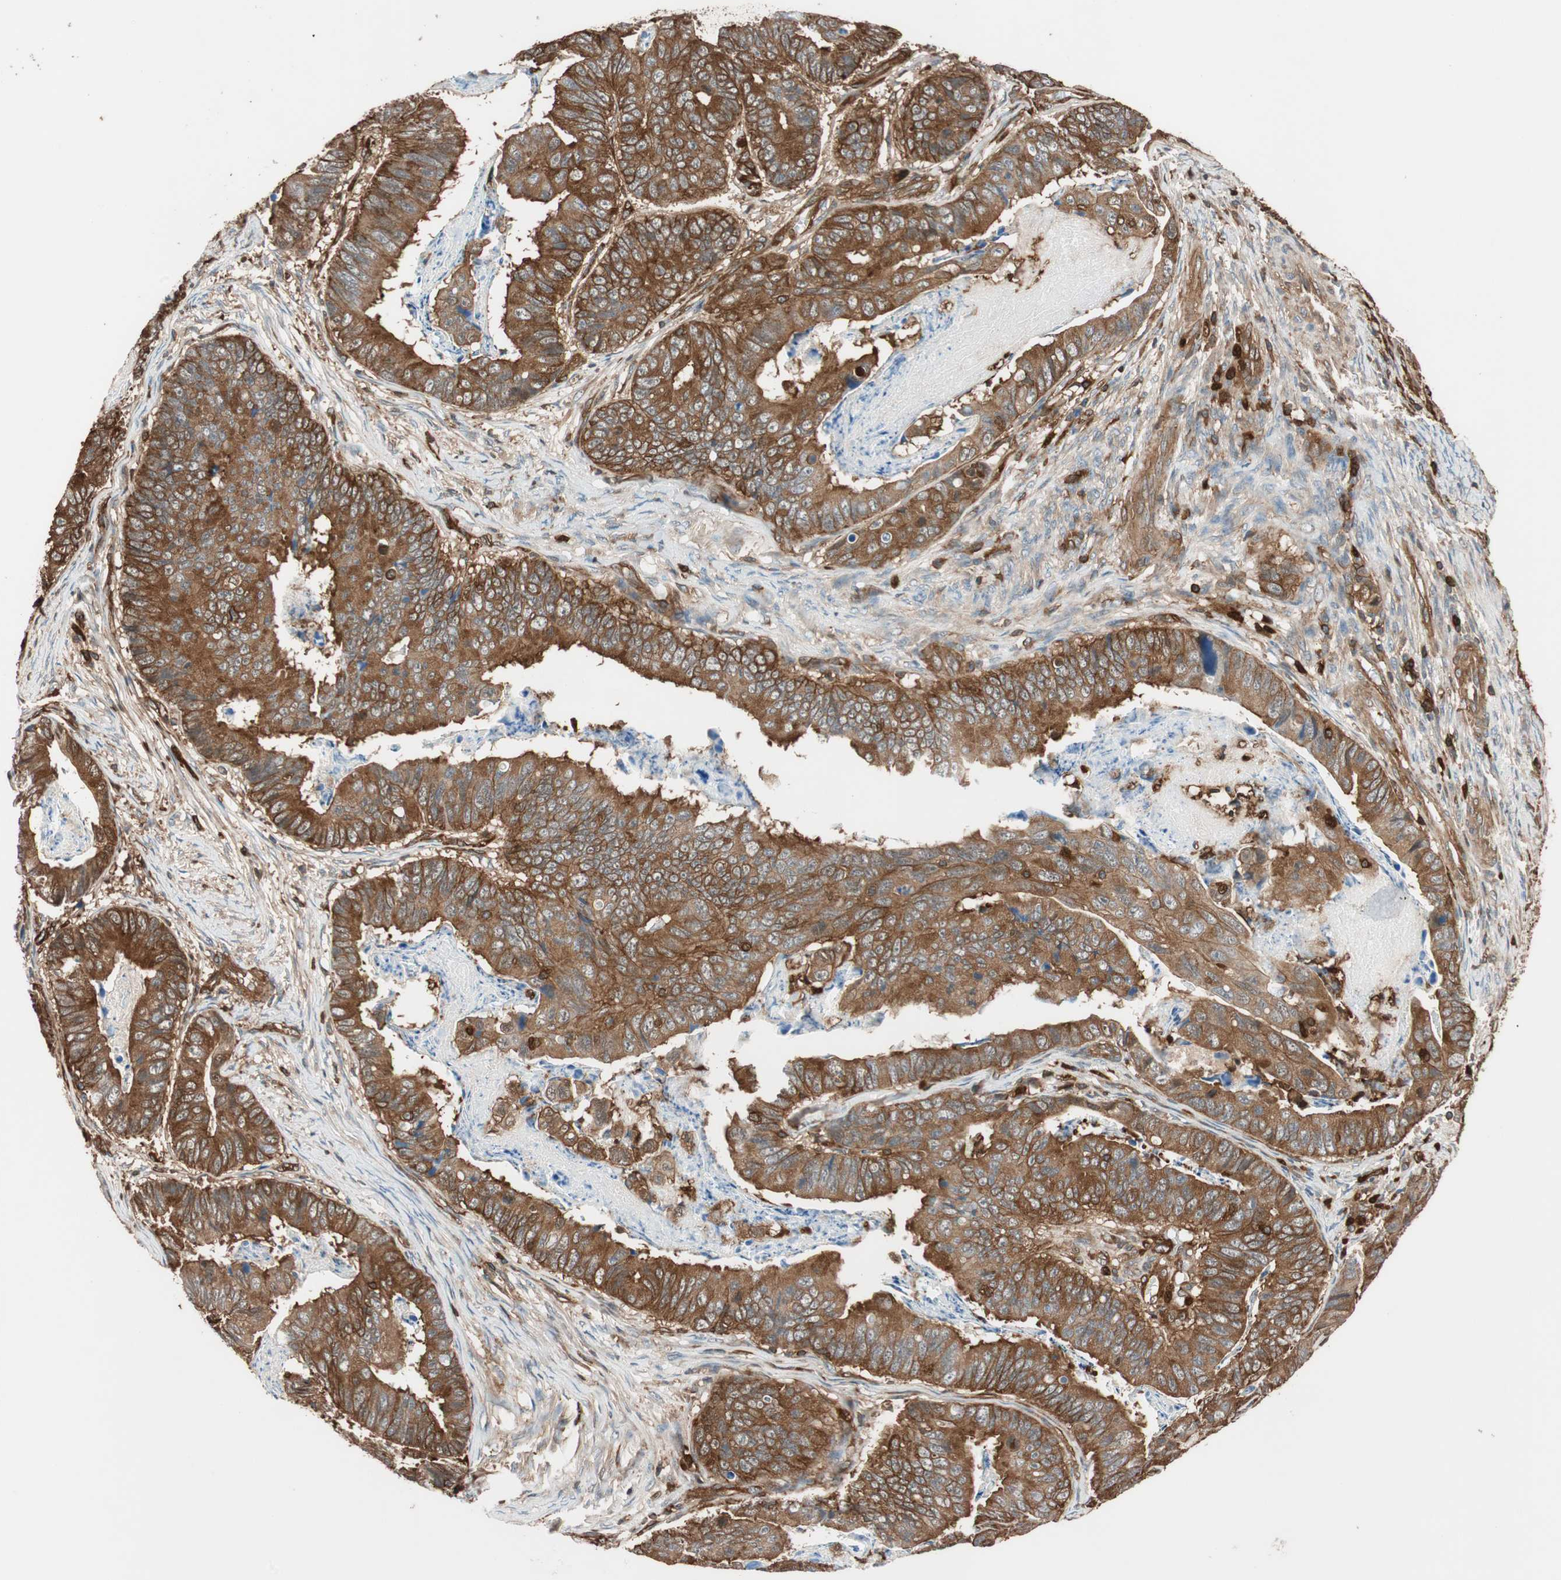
{"staining": {"intensity": "strong", "quantity": ">75%", "location": "cytoplasmic/membranous"}, "tissue": "stomach cancer", "cell_type": "Tumor cells", "image_type": "cancer", "snomed": [{"axis": "morphology", "description": "Adenocarcinoma, NOS"}, {"axis": "topography", "description": "Stomach, lower"}], "caption": "The photomicrograph shows a brown stain indicating the presence of a protein in the cytoplasmic/membranous of tumor cells in stomach cancer.", "gene": "VASP", "patient": {"sex": "male", "age": 77}}